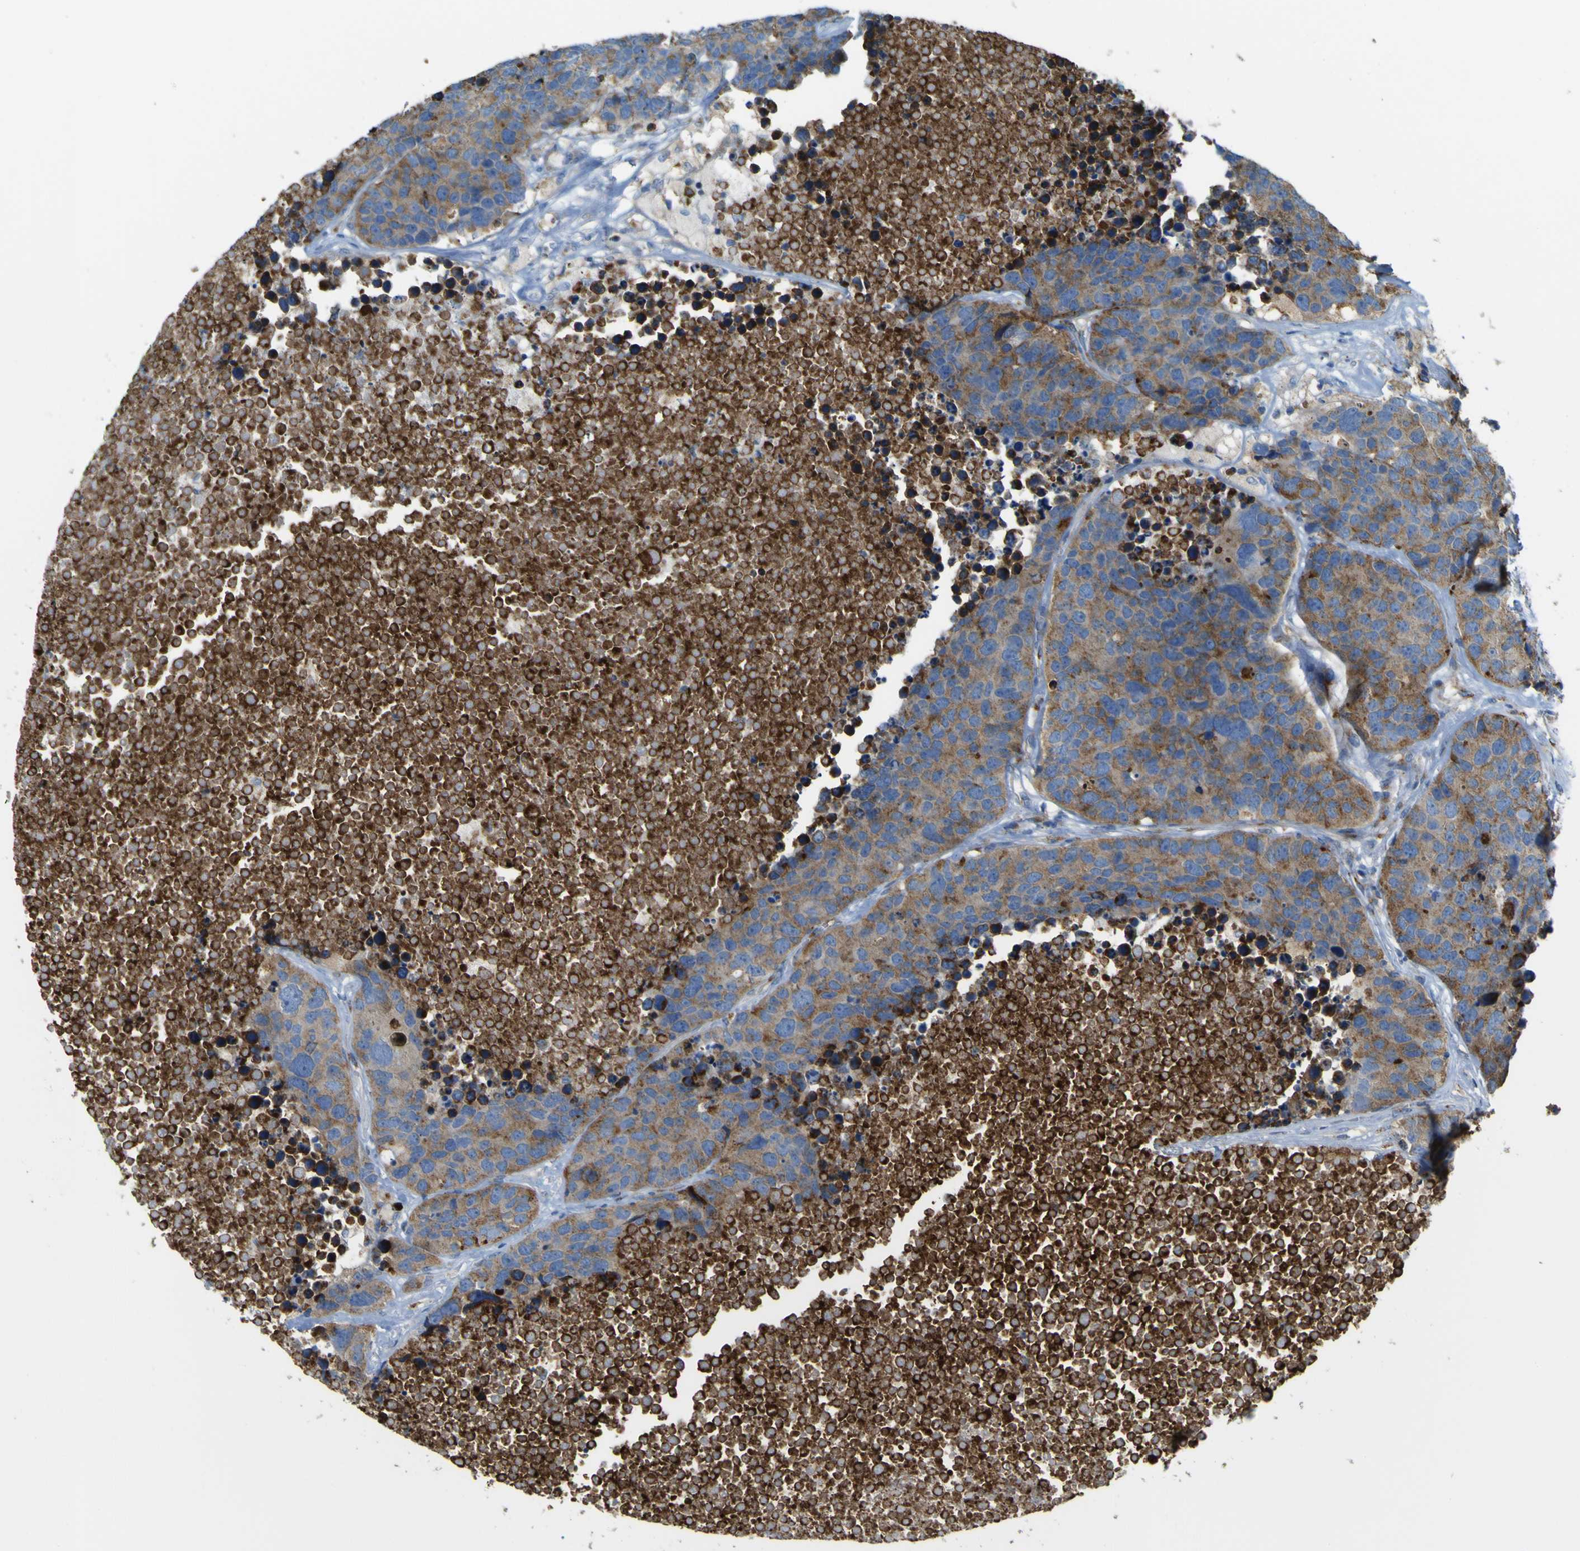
{"staining": {"intensity": "moderate", "quantity": ">75%", "location": "cytoplasmic/membranous"}, "tissue": "carcinoid", "cell_type": "Tumor cells", "image_type": "cancer", "snomed": [{"axis": "morphology", "description": "Carcinoid, malignant, NOS"}, {"axis": "topography", "description": "Lung"}], "caption": "A high-resolution micrograph shows immunohistochemistry staining of carcinoid, which reveals moderate cytoplasmic/membranous positivity in approximately >75% of tumor cells.", "gene": "IGF2R", "patient": {"sex": "male", "age": 60}}